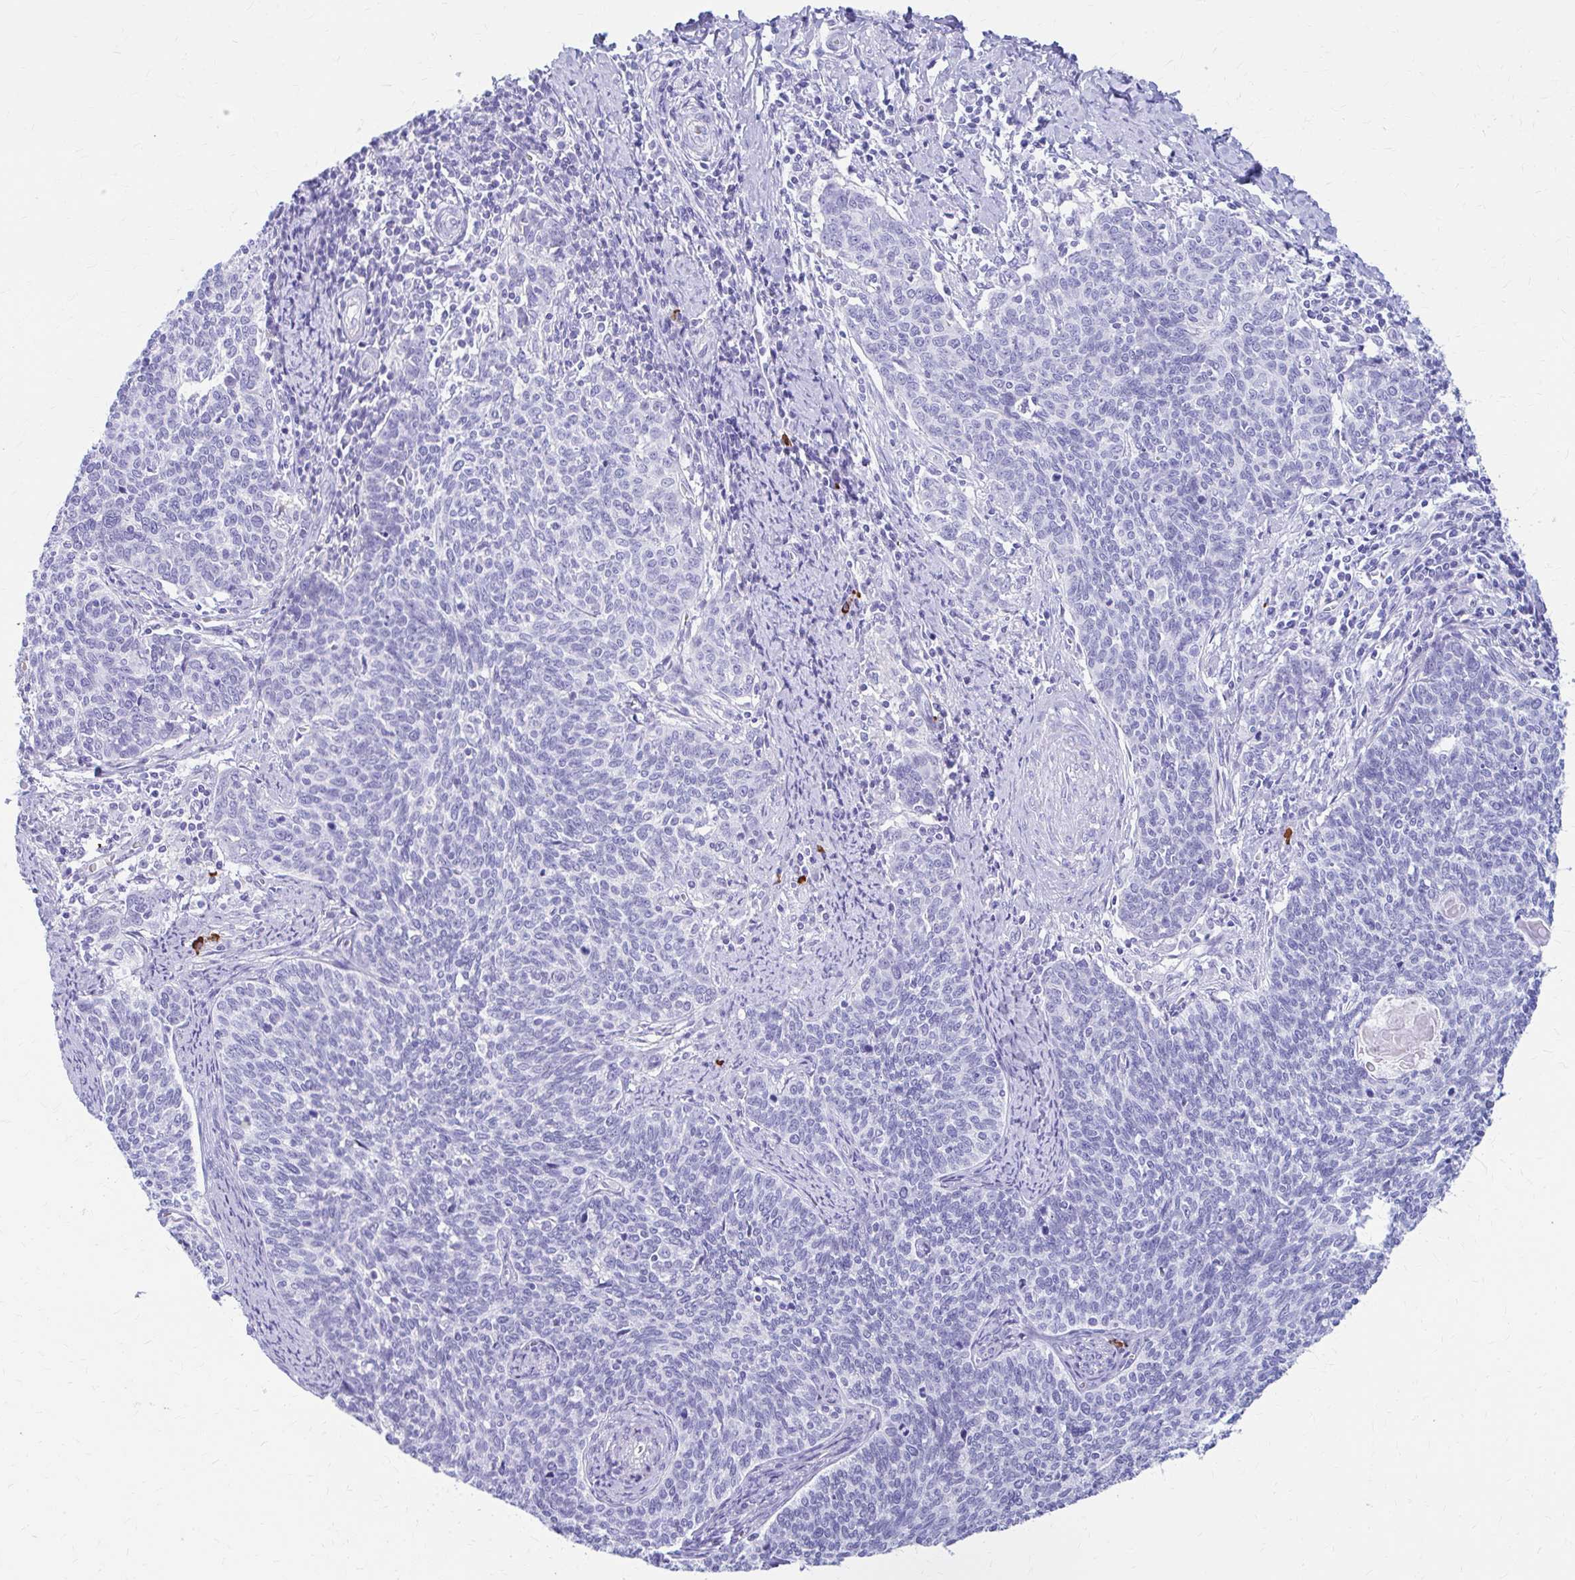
{"staining": {"intensity": "negative", "quantity": "none", "location": "none"}, "tissue": "cervical cancer", "cell_type": "Tumor cells", "image_type": "cancer", "snomed": [{"axis": "morphology", "description": "Squamous cell carcinoma, NOS"}, {"axis": "topography", "description": "Cervix"}], "caption": "Human cervical squamous cell carcinoma stained for a protein using immunohistochemistry shows no expression in tumor cells.", "gene": "NSG2", "patient": {"sex": "female", "age": 39}}